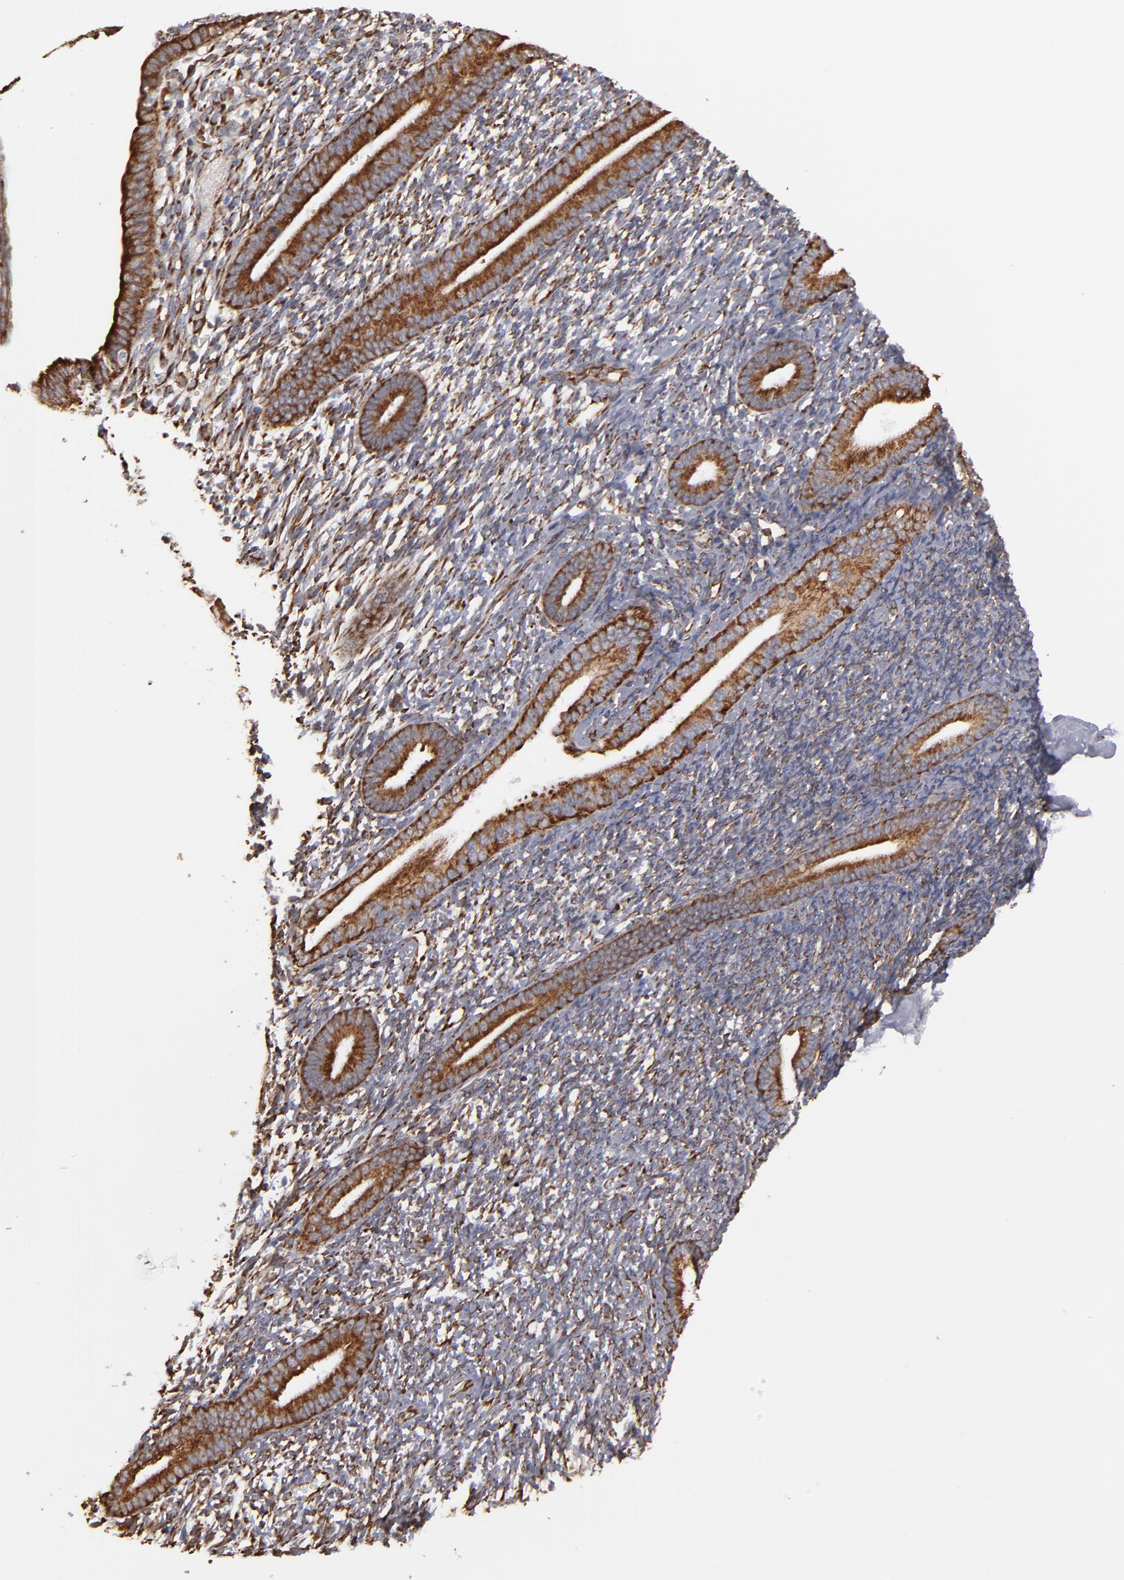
{"staining": {"intensity": "strong", "quantity": ">75%", "location": "cytoplasmic/membranous"}, "tissue": "endometrium", "cell_type": "Cells in endometrial stroma", "image_type": "normal", "snomed": [{"axis": "morphology", "description": "Normal tissue, NOS"}, {"axis": "topography", "description": "Smooth muscle"}, {"axis": "topography", "description": "Endometrium"}], "caption": "Protein expression analysis of unremarkable endometrium exhibits strong cytoplasmic/membranous positivity in approximately >75% of cells in endometrial stroma.", "gene": "KTN1", "patient": {"sex": "female", "age": 57}}